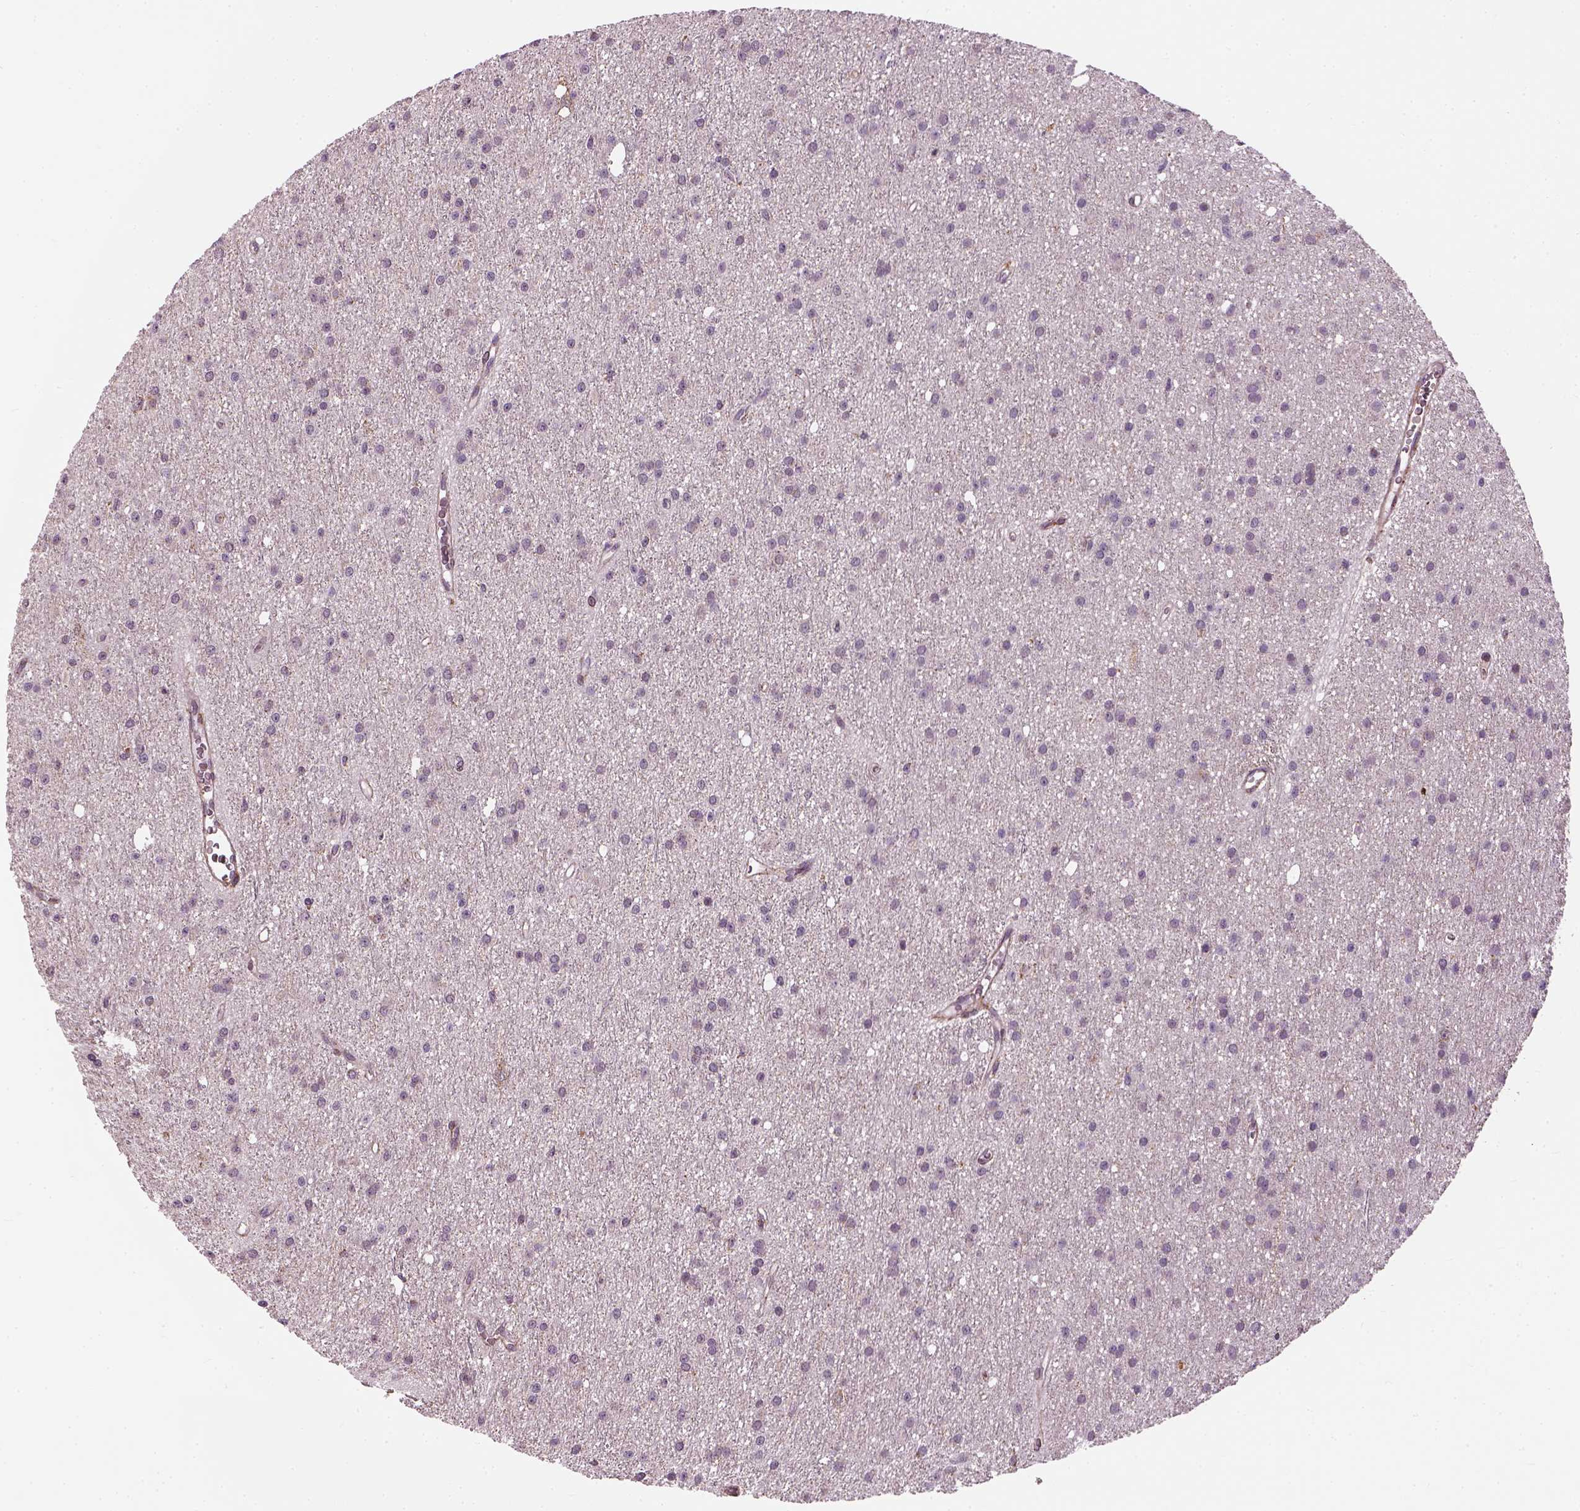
{"staining": {"intensity": "negative", "quantity": "none", "location": "none"}, "tissue": "glioma", "cell_type": "Tumor cells", "image_type": "cancer", "snomed": [{"axis": "morphology", "description": "Glioma, malignant, Low grade"}, {"axis": "topography", "description": "Brain"}], "caption": "The image shows no staining of tumor cells in malignant low-grade glioma.", "gene": "XK", "patient": {"sex": "male", "age": 27}}